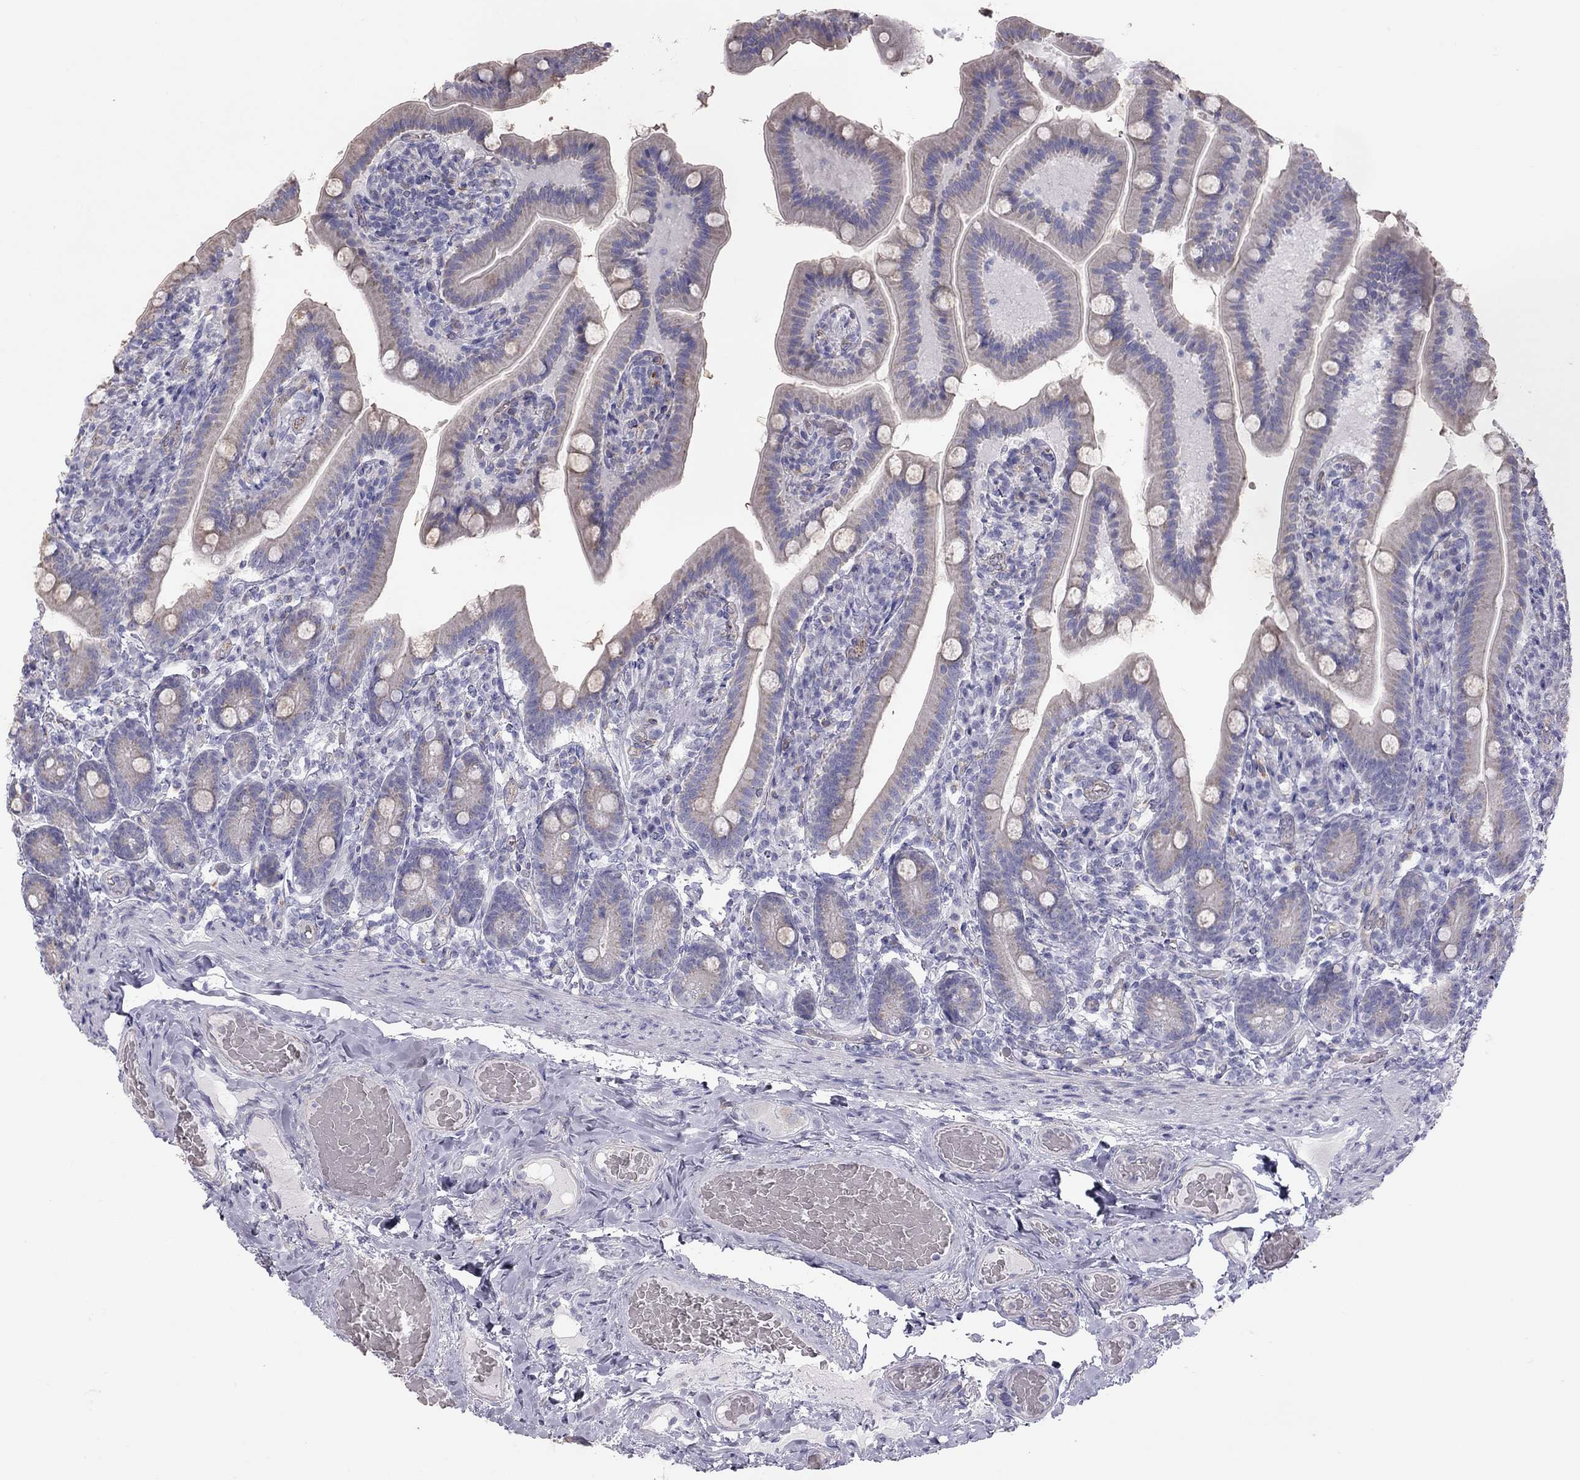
{"staining": {"intensity": "weak", "quantity": "<25%", "location": "cytoplasmic/membranous"}, "tissue": "small intestine", "cell_type": "Glandular cells", "image_type": "normal", "snomed": [{"axis": "morphology", "description": "Normal tissue, NOS"}, {"axis": "topography", "description": "Small intestine"}], "caption": "Small intestine was stained to show a protein in brown. There is no significant staining in glandular cells. (Brightfield microscopy of DAB (3,3'-diaminobenzidine) immunohistochemistry at high magnification).", "gene": "TDRD6", "patient": {"sex": "male", "age": 66}}